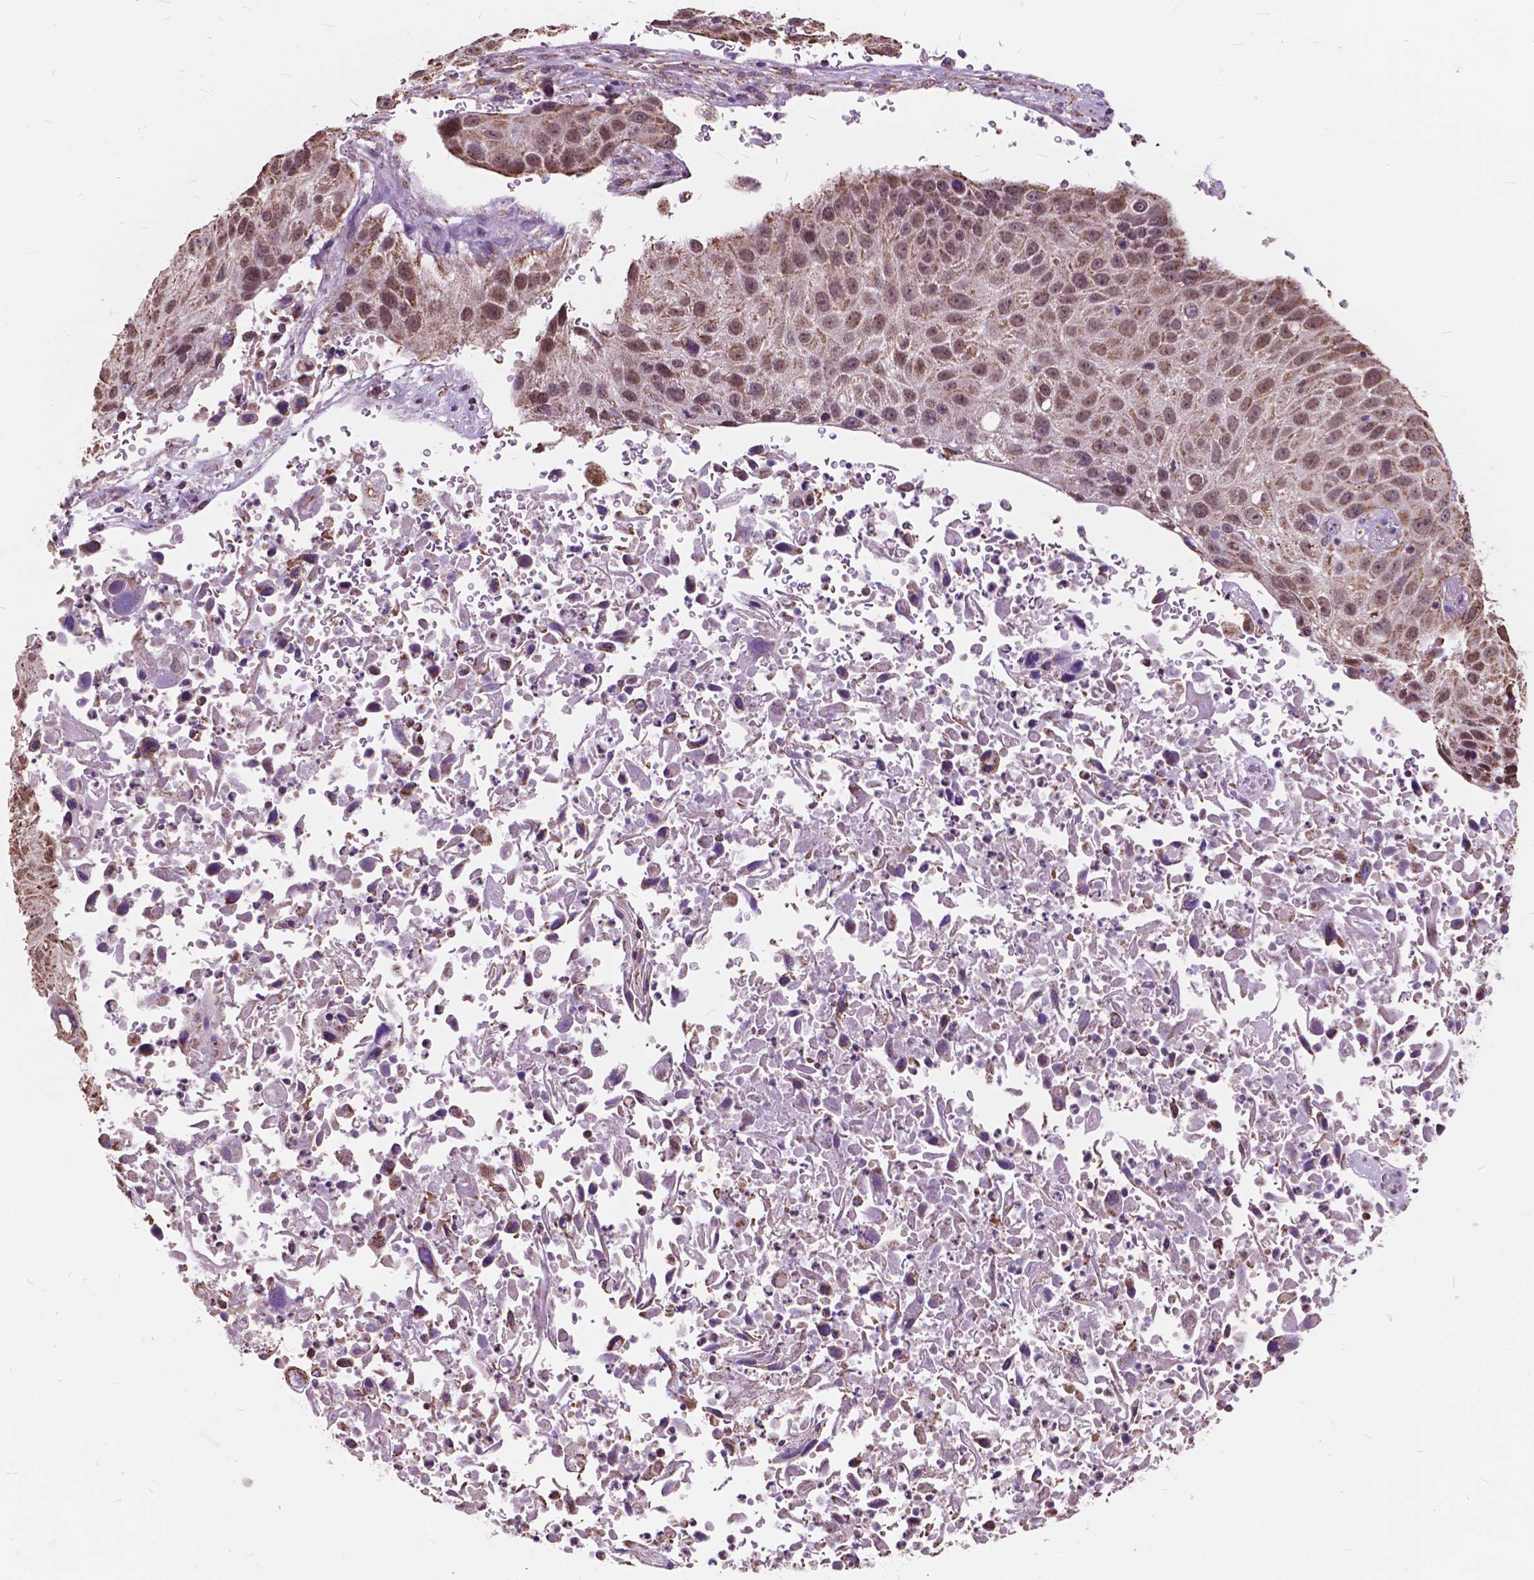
{"staining": {"intensity": "moderate", "quantity": ">75%", "location": "cytoplasmic/membranous,nuclear"}, "tissue": "lung cancer", "cell_type": "Tumor cells", "image_type": "cancer", "snomed": [{"axis": "morphology", "description": "Normal morphology"}, {"axis": "morphology", "description": "Squamous cell carcinoma, NOS"}, {"axis": "topography", "description": "Lymph node"}, {"axis": "topography", "description": "Lung"}], "caption": "Immunohistochemical staining of lung cancer shows medium levels of moderate cytoplasmic/membranous and nuclear positivity in about >75% of tumor cells. The protein of interest is shown in brown color, while the nuclei are stained blue.", "gene": "SCOC", "patient": {"sex": "male", "age": 67}}